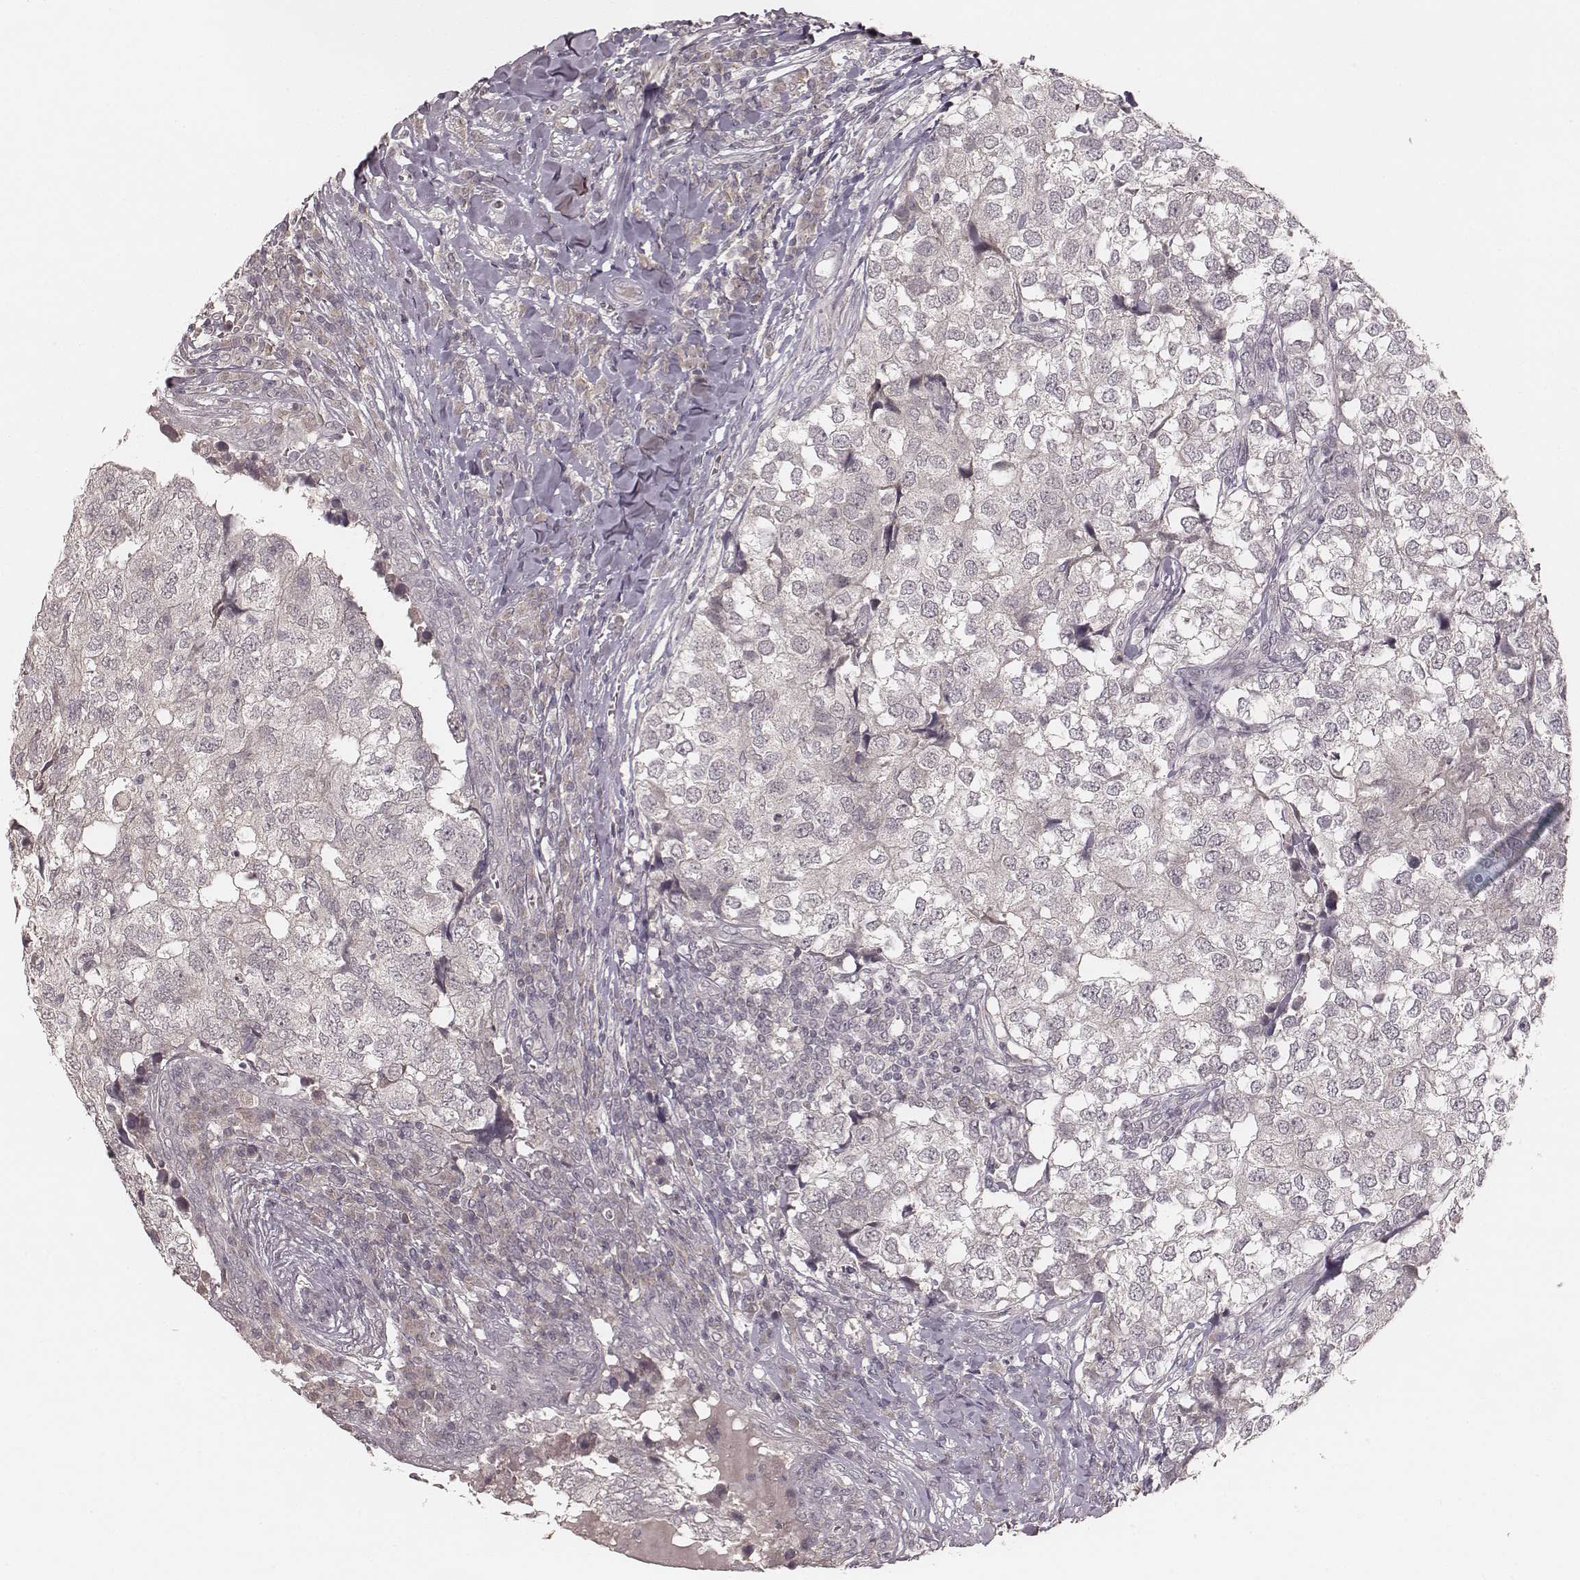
{"staining": {"intensity": "negative", "quantity": "none", "location": "none"}, "tissue": "breast cancer", "cell_type": "Tumor cells", "image_type": "cancer", "snomed": [{"axis": "morphology", "description": "Duct carcinoma"}, {"axis": "topography", "description": "Breast"}], "caption": "Tumor cells are negative for protein expression in human breast intraductal carcinoma.", "gene": "LY6K", "patient": {"sex": "female", "age": 30}}